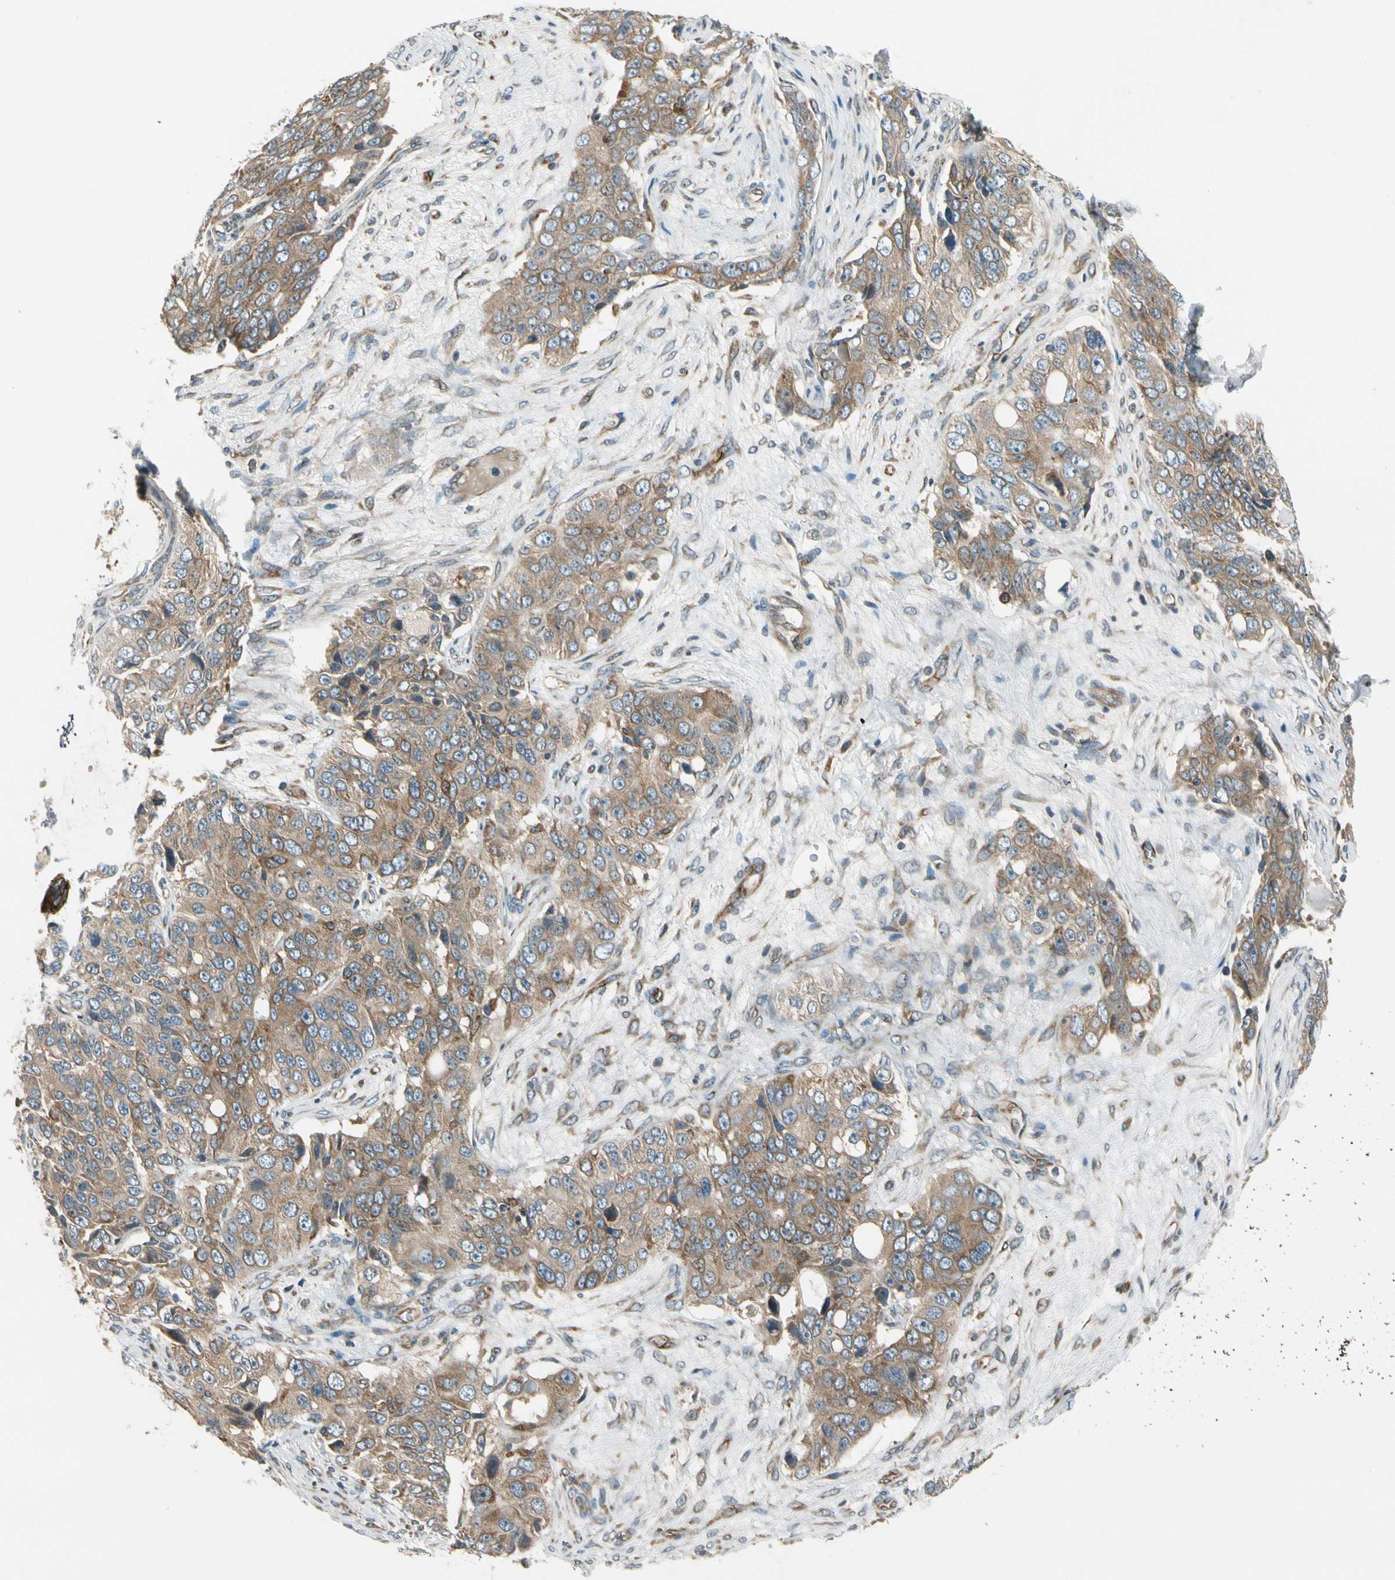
{"staining": {"intensity": "moderate", "quantity": ">75%", "location": "cytoplasmic/membranous"}, "tissue": "ovarian cancer", "cell_type": "Tumor cells", "image_type": "cancer", "snomed": [{"axis": "morphology", "description": "Carcinoma, endometroid"}, {"axis": "topography", "description": "Ovary"}], "caption": "Protein staining of endometroid carcinoma (ovarian) tissue exhibits moderate cytoplasmic/membranous expression in about >75% of tumor cells.", "gene": "TRIO", "patient": {"sex": "female", "age": 51}}